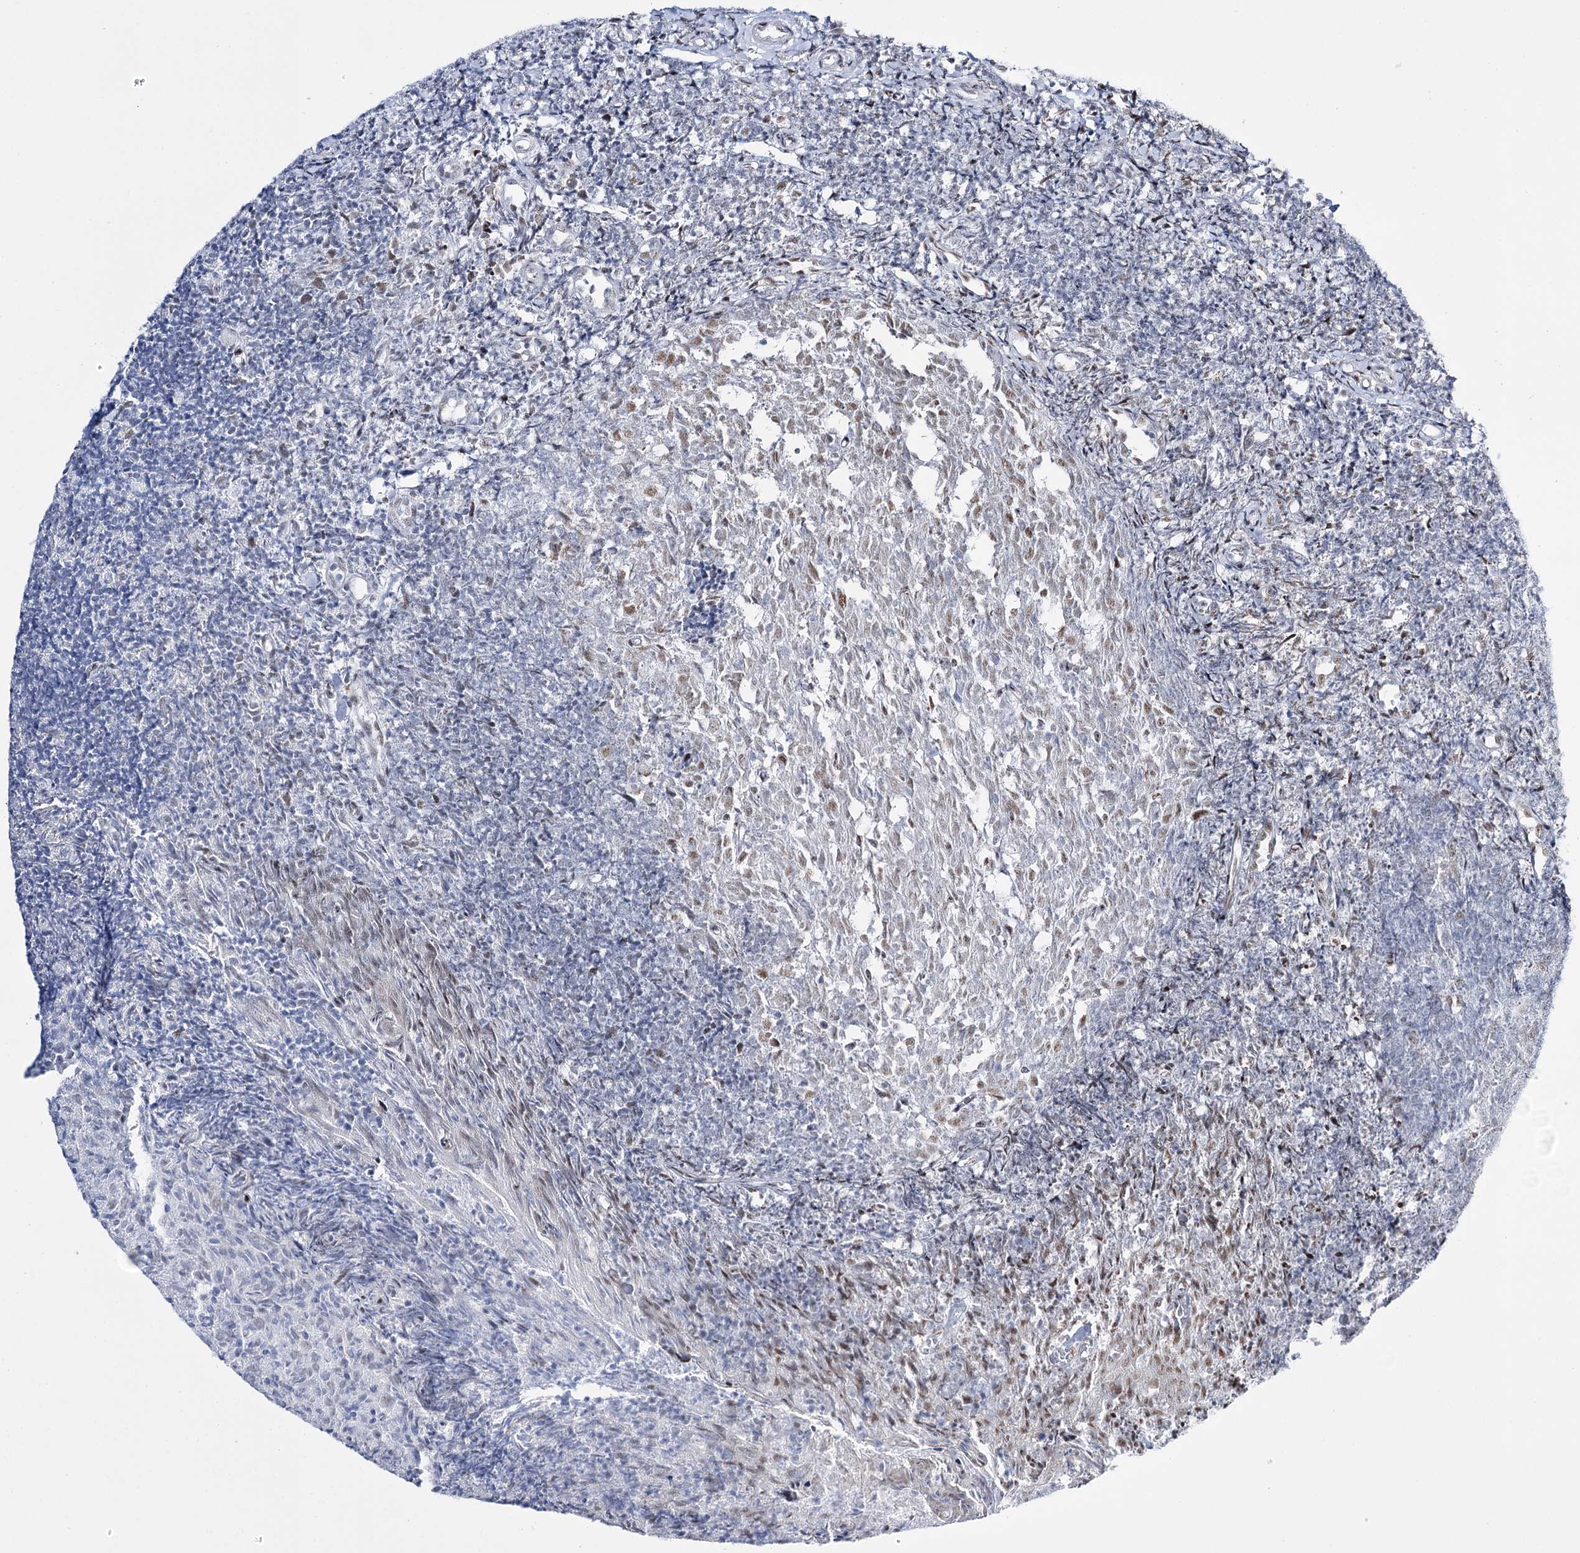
{"staining": {"intensity": "negative", "quantity": "none", "location": "none"}, "tissue": "tonsil", "cell_type": "Germinal center cells", "image_type": "normal", "snomed": [{"axis": "morphology", "description": "Normal tissue, NOS"}, {"axis": "topography", "description": "Tonsil"}], "caption": "Immunohistochemical staining of normal human tonsil displays no significant staining in germinal center cells. Nuclei are stained in blue.", "gene": "RBM15B", "patient": {"sex": "female", "age": 10}}